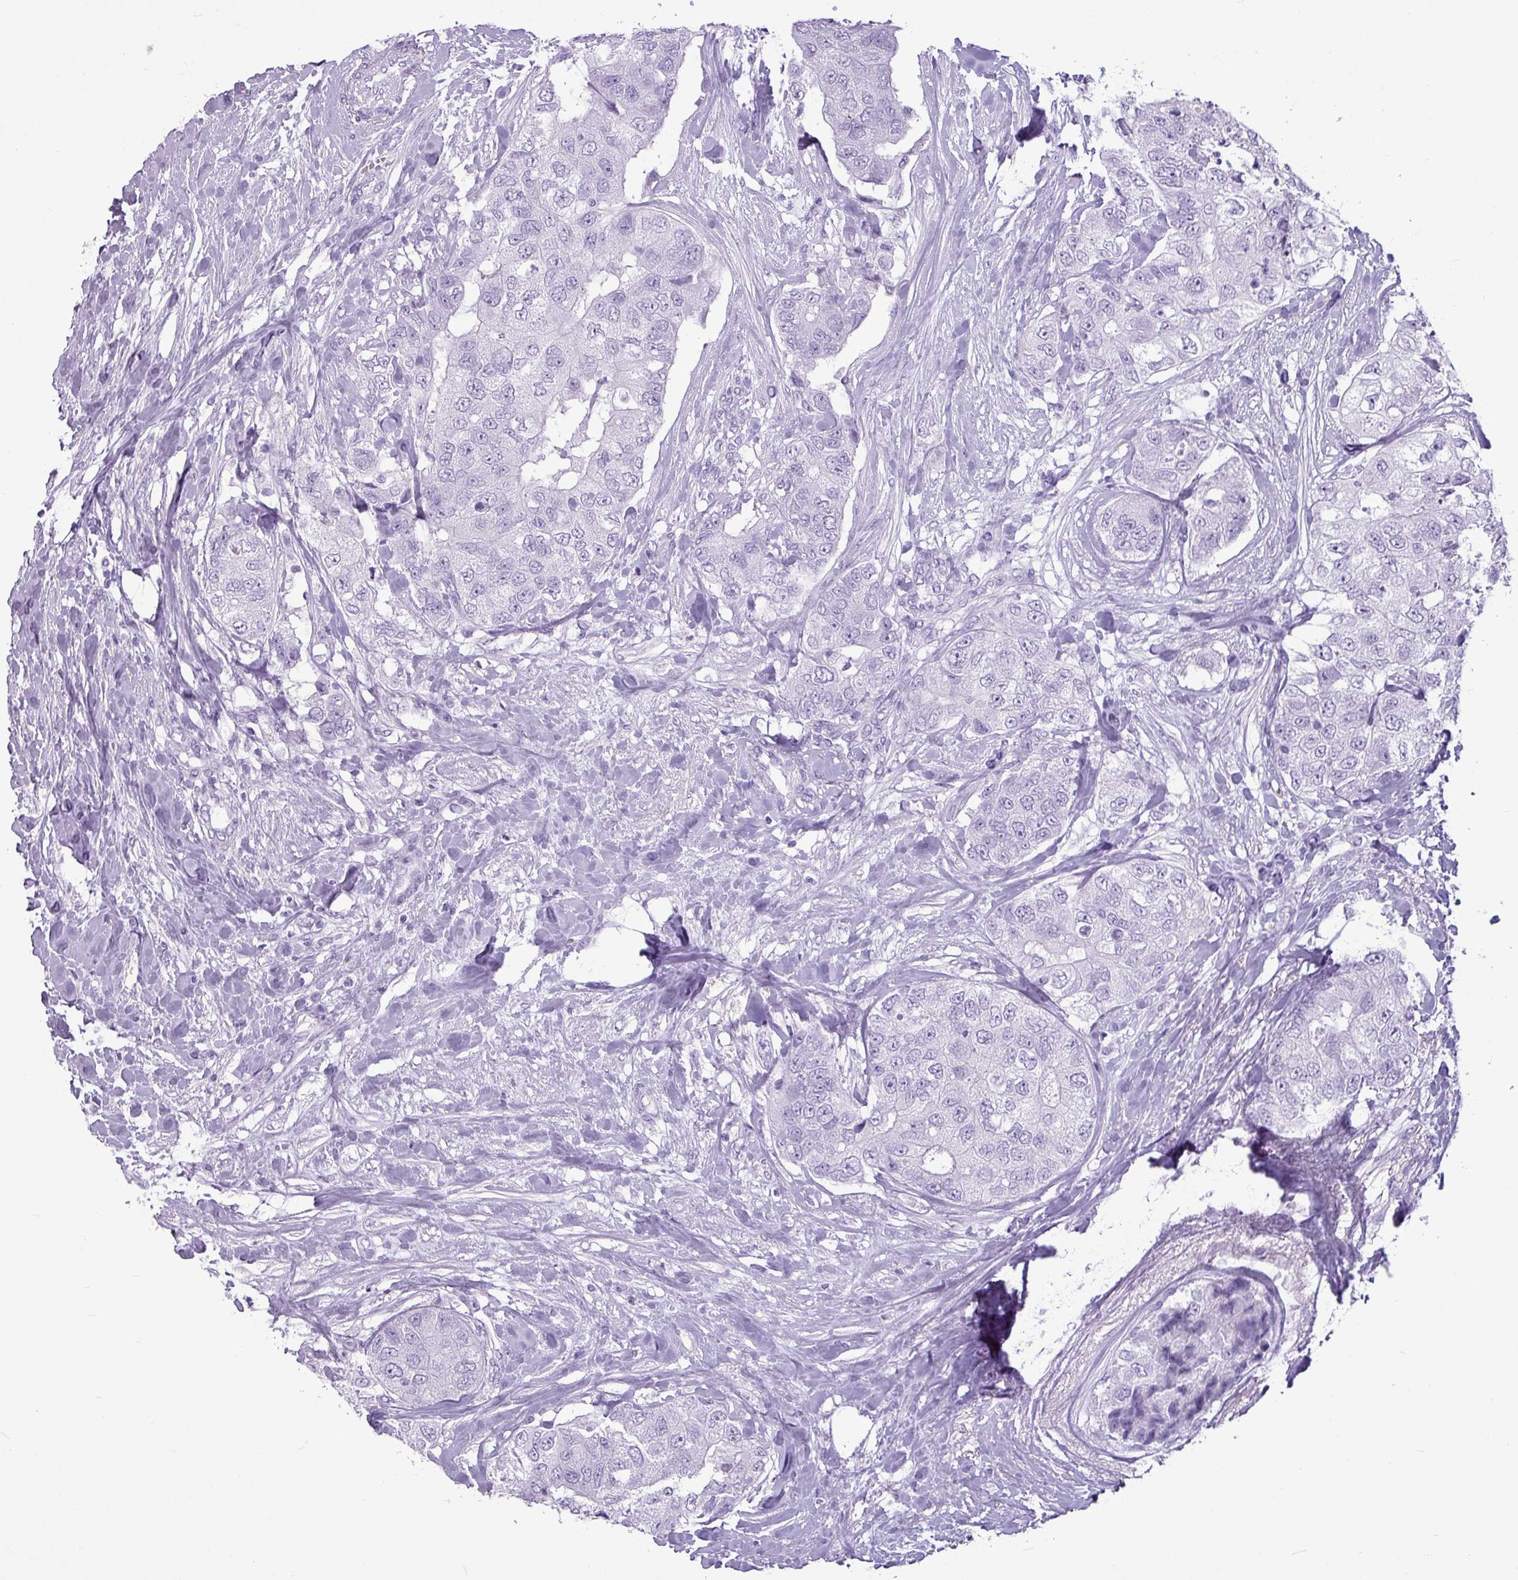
{"staining": {"intensity": "negative", "quantity": "none", "location": "none"}, "tissue": "breast cancer", "cell_type": "Tumor cells", "image_type": "cancer", "snomed": [{"axis": "morphology", "description": "Duct carcinoma"}, {"axis": "topography", "description": "Breast"}], "caption": "Immunohistochemical staining of human intraductal carcinoma (breast) exhibits no significant expression in tumor cells.", "gene": "AMY1B", "patient": {"sex": "female", "age": 62}}